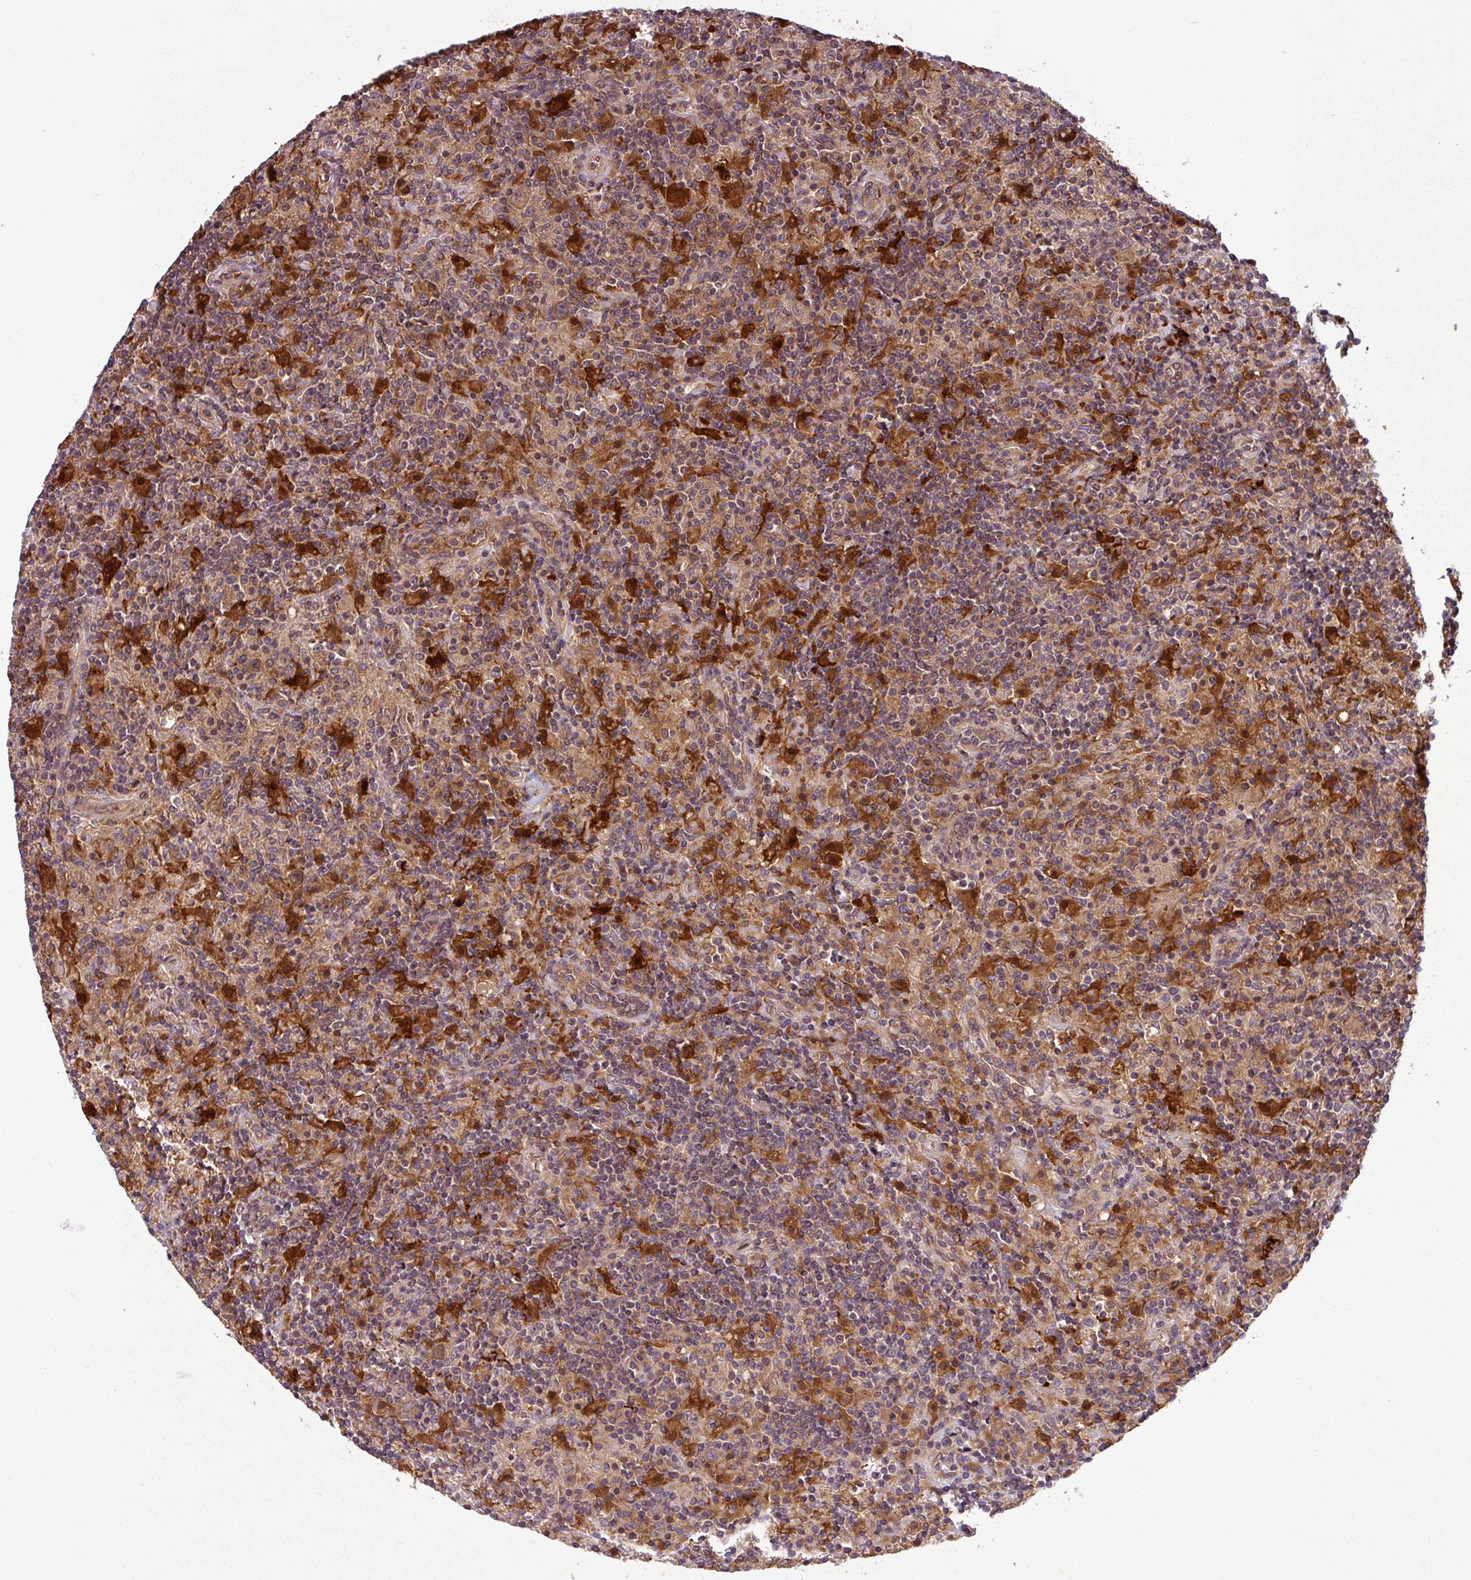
{"staining": {"intensity": "negative", "quantity": "none", "location": "none"}, "tissue": "lymphoma", "cell_type": "Tumor cells", "image_type": "cancer", "snomed": [{"axis": "morphology", "description": "Hodgkin's disease, NOS"}, {"axis": "topography", "description": "Lymph node"}], "caption": "This photomicrograph is of Hodgkin's disease stained with immunohistochemistry (IHC) to label a protein in brown with the nuclei are counter-stained blue. There is no positivity in tumor cells.", "gene": "SIRPB2", "patient": {"sex": "male", "age": 70}}